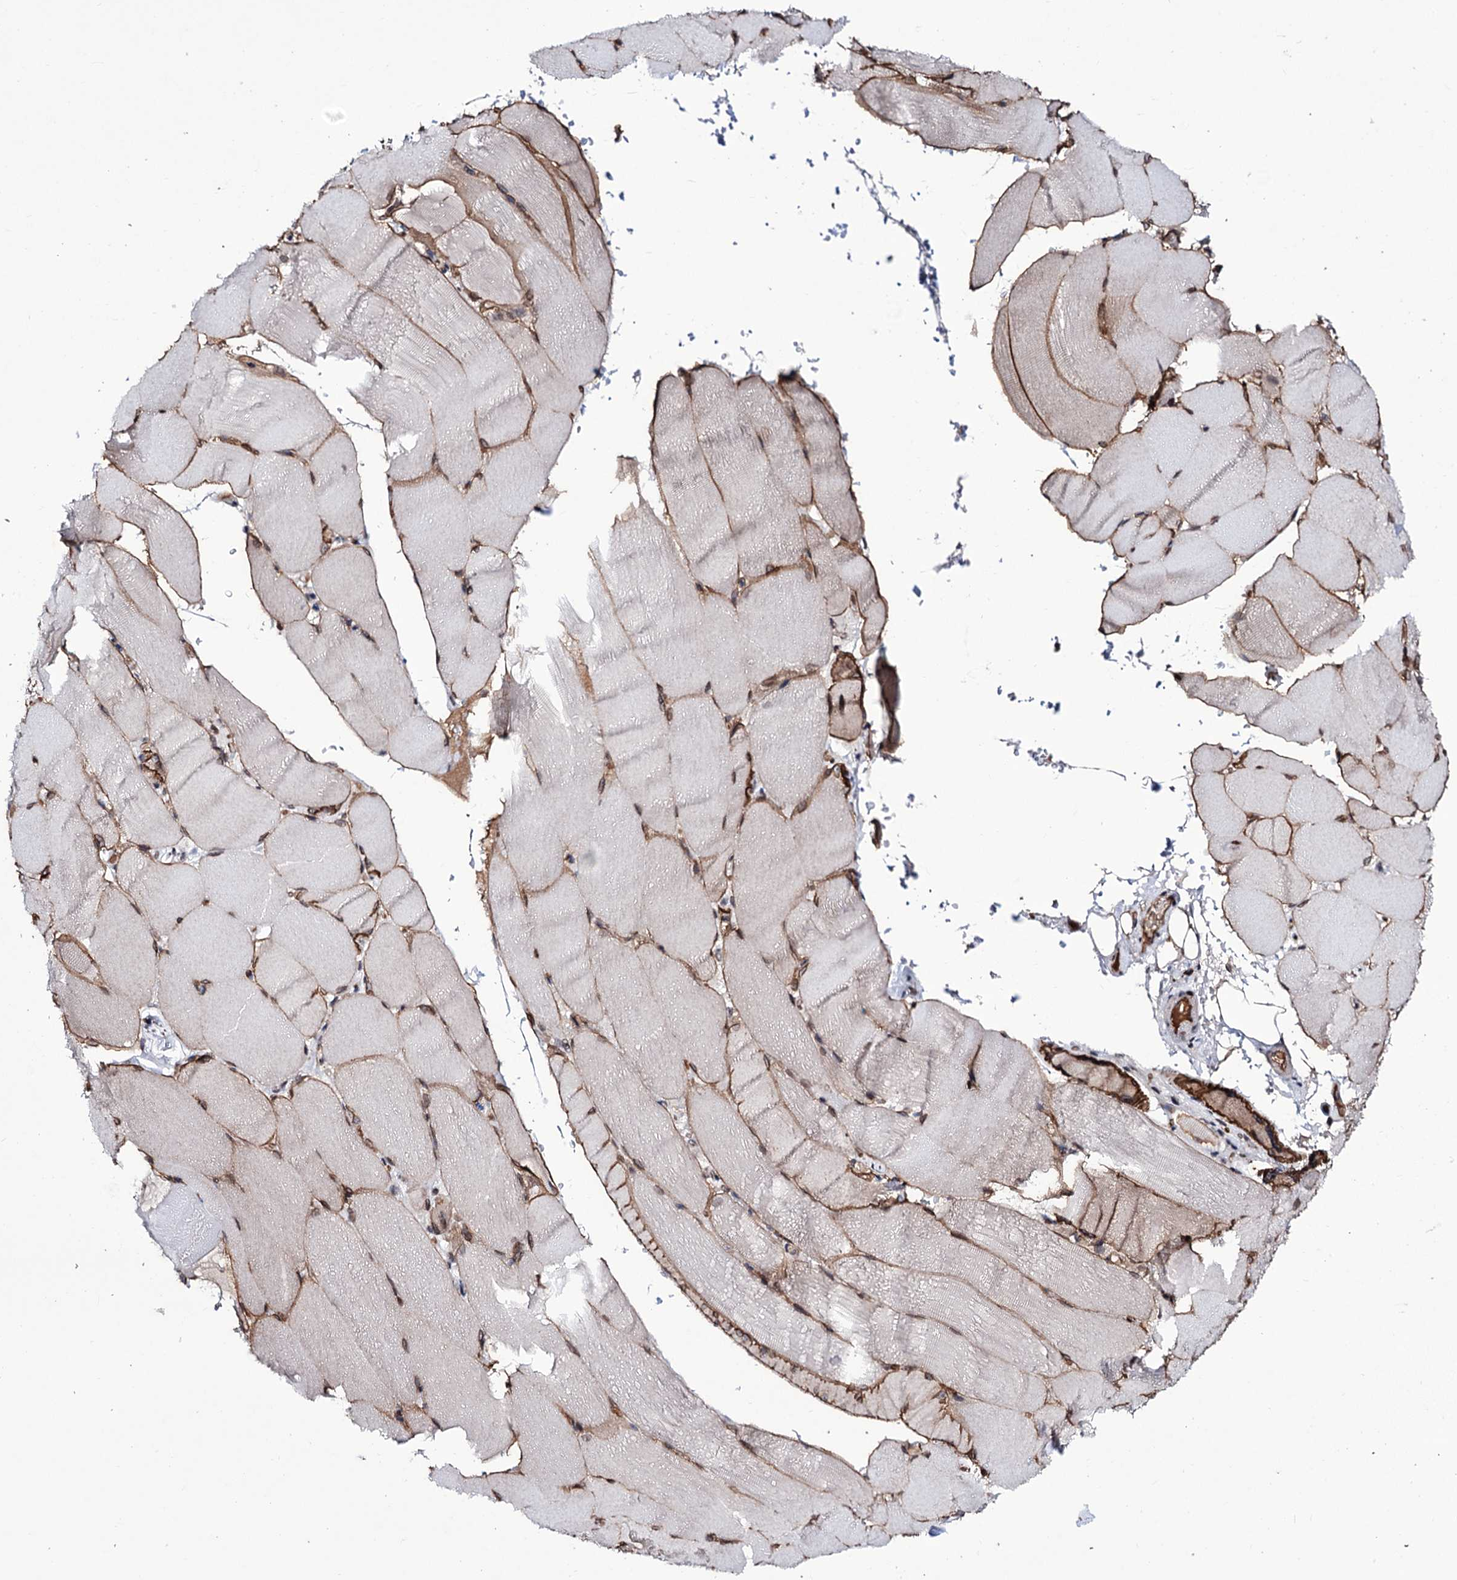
{"staining": {"intensity": "moderate", "quantity": ">75%", "location": "cytoplasmic/membranous,nuclear"}, "tissue": "skeletal muscle", "cell_type": "Myocytes", "image_type": "normal", "snomed": [{"axis": "morphology", "description": "Normal tissue, NOS"}, {"axis": "topography", "description": "Skeletal muscle"}, {"axis": "topography", "description": "Parathyroid gland"}], "caption": "An IHC image of benign tissue is shown. Protein staining in brown labels moderate cytoplasmic/membranous,nuclear positivity in skeletal muscle within myocytes. (DAB = brown stain, brightfield microscopy at high magnification).", "gene": "ZC3H12C", "patient": {"sex": "female", "age": 37}}